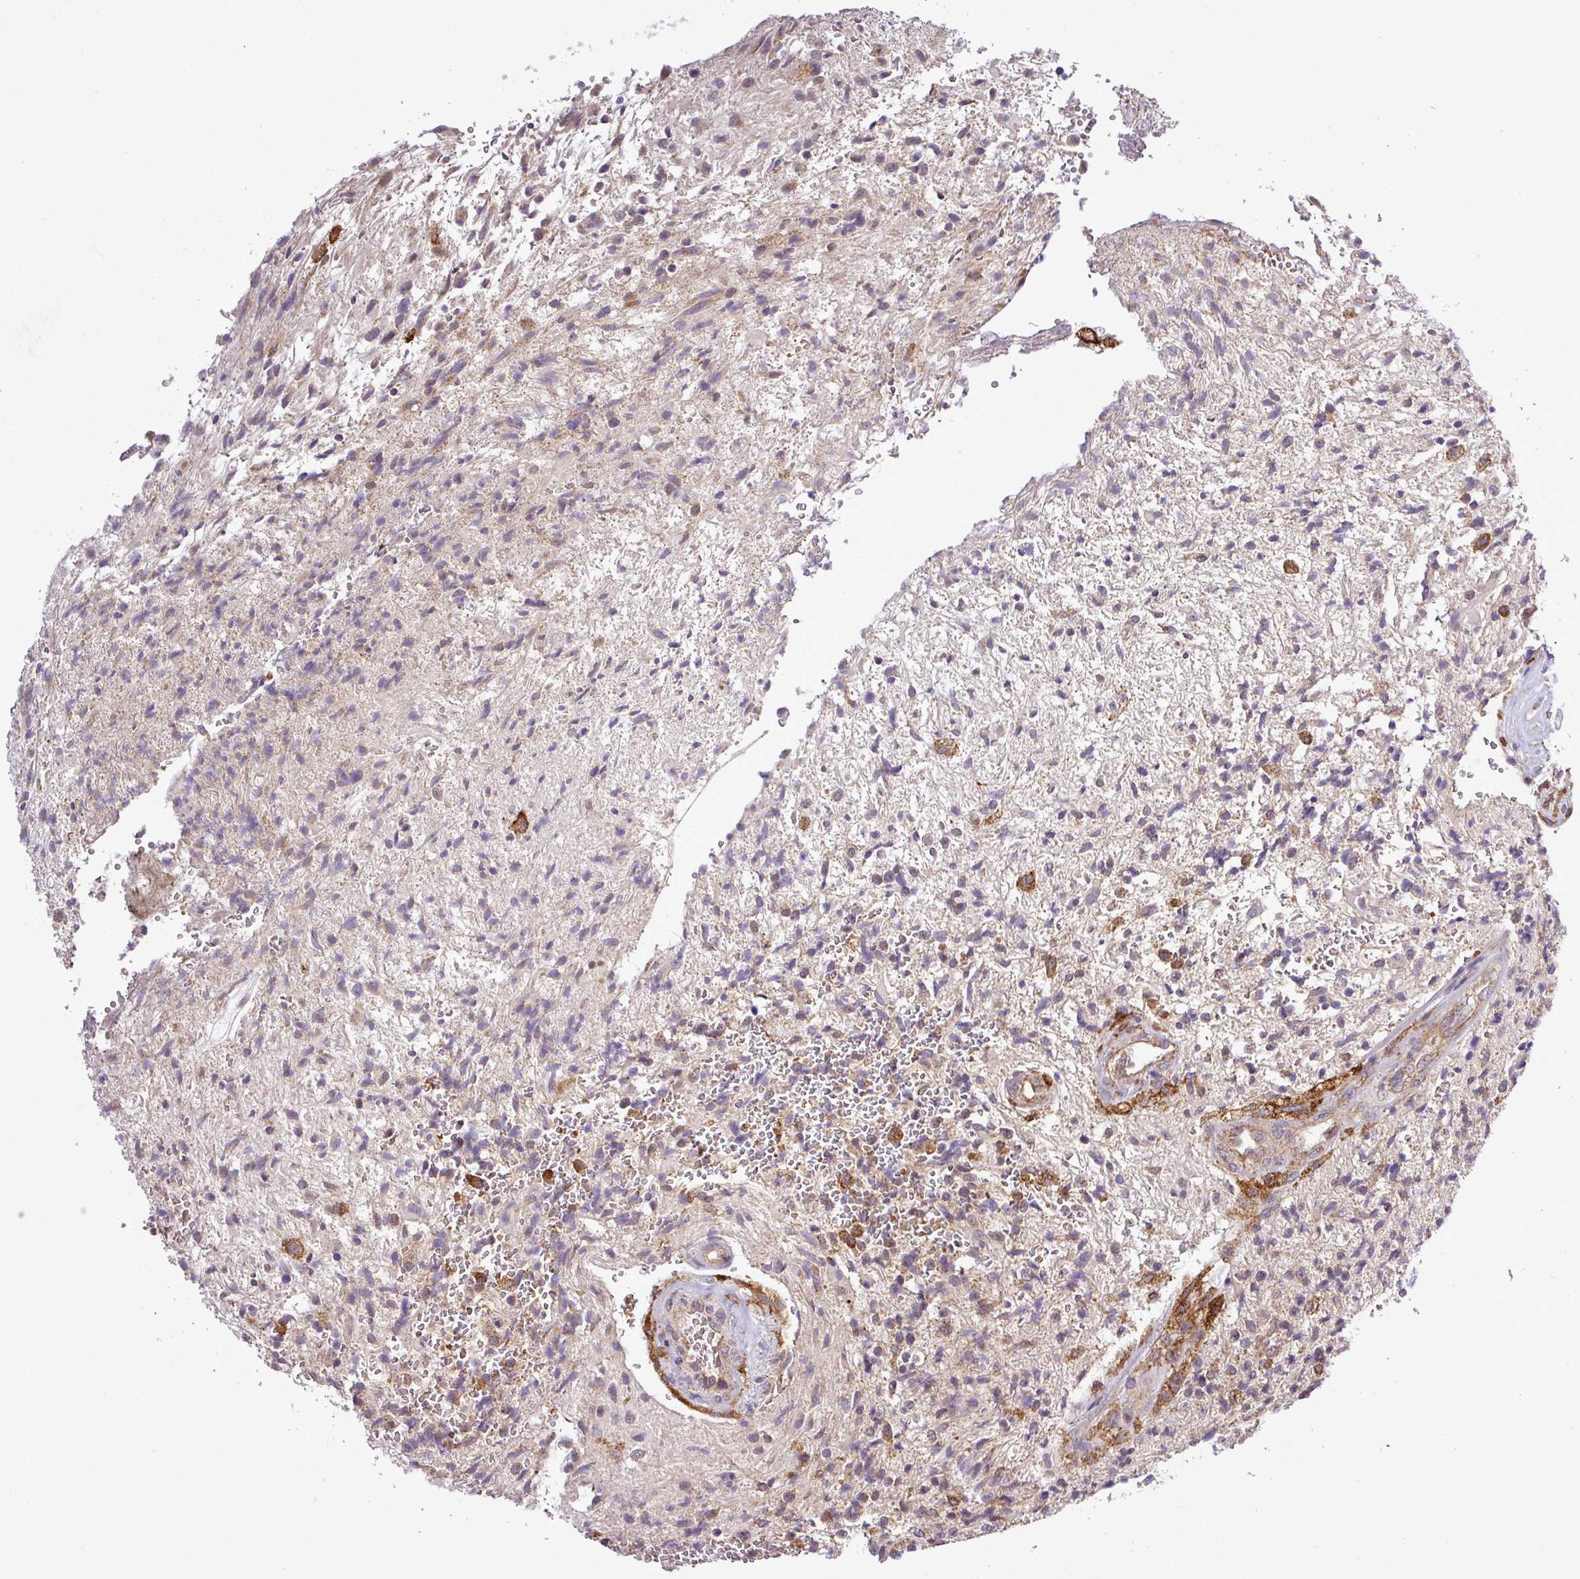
{"staining": {"intensity": "weak", "quantity": "25%-75%", "location": "cytoplasmic/membranous"}, "tissue": "glioma", "cell_type": "Tumor cells", "image_type": "cancer", "snomed": [{"axis": "morphology", "description": "Glioma, malignant, High grade"}, {"axis": "topography", "description": "Brain"}], "caption": "This is a micrograph of IHC staining of glioma, which shows weak positivity in the cytoplasmic/membranous of tumor cells.", "gene": "ZNF513", "patient": {"sex": "male", "age": 56}}